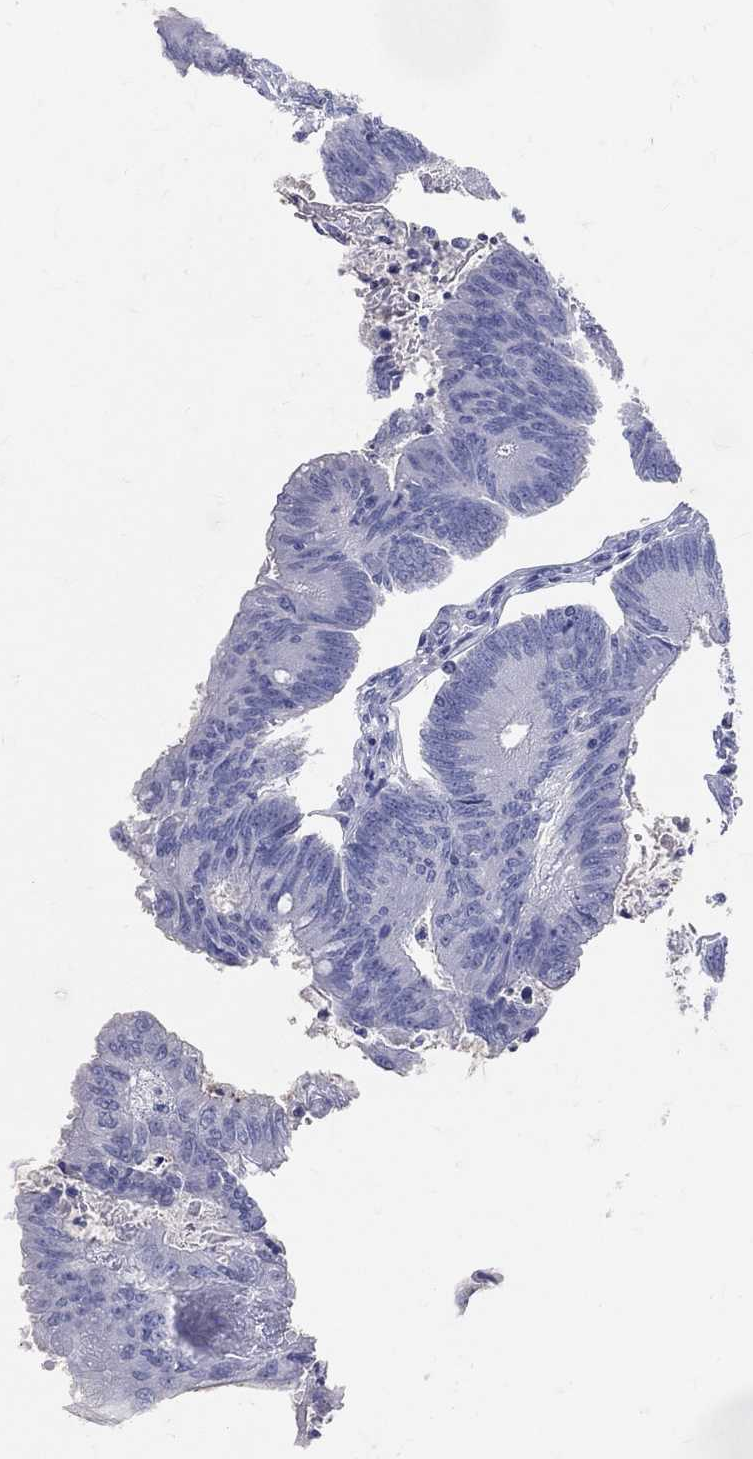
{"staining": {"intensity": "negative", "quantity": "none", "location": "none"}, "tissue": "colorectal cancer", "cell_type": "Tumor cells", "image_type": "cancer", "snomed": [{"axis": "morphology", "description": "Adenocarcinoma, NOS"}, {"axis": "topography", "description": "Colon"}], "caption": "DAB immunohistochemical staining of colorectal adenocarcinoma reveals no significant expression in tumor cells.", "gene": "LAT", "patient": {"sex": "female", "age": 70}}